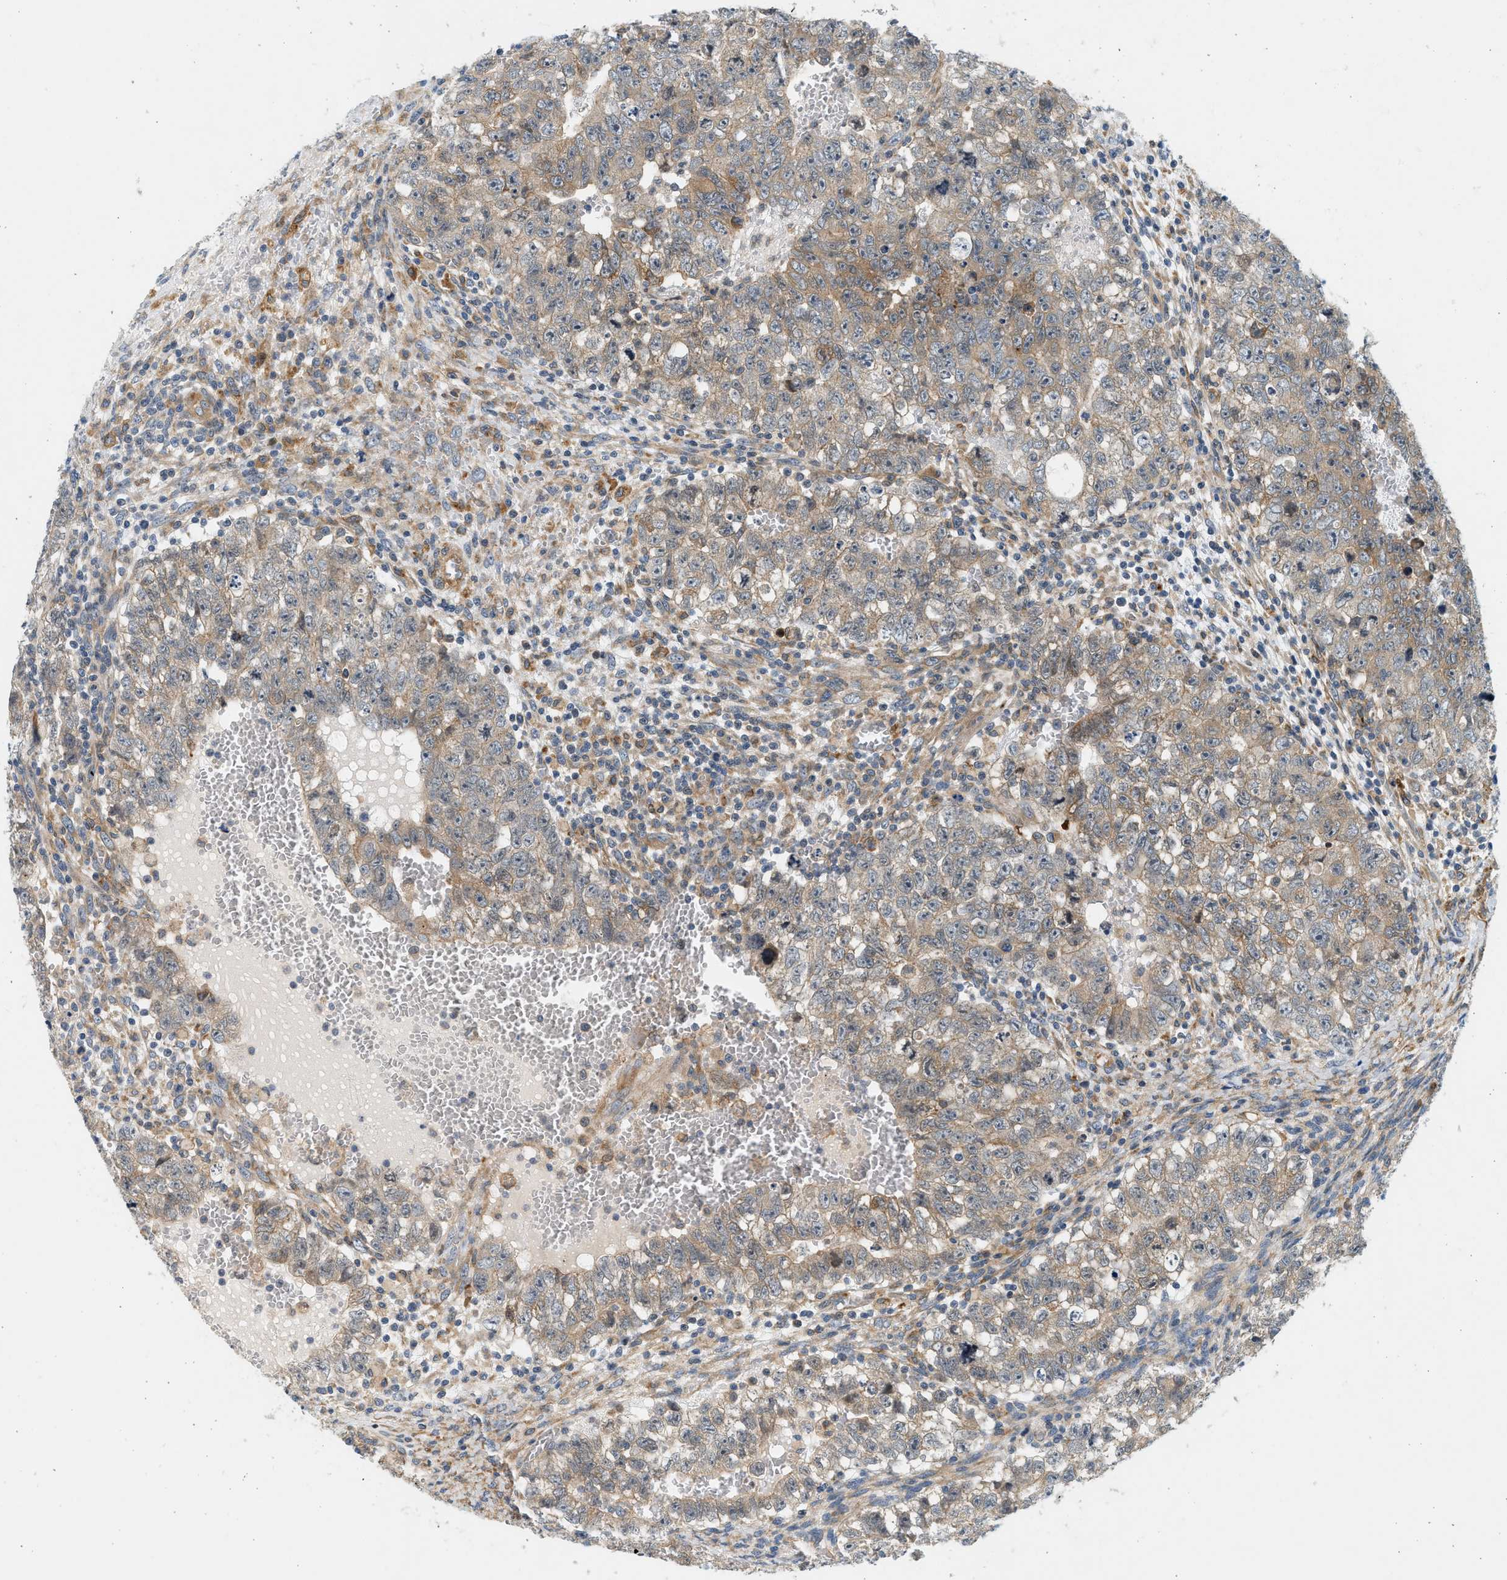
{"staining": {"intensity": "moderate", "quantity": "25%-75%", "location": "cytoplasmic/membranous"}, "tissue": "testis cancer", "cell_type": "Tumor cells", "image_type": "cancer", "snomed": [{"axis": "morphology", "description": "Seminoma, NOS"}, {"axis": "morphology", "description": "Carcinoma, Embryonal, NOS"}, {"axis": "topography", "description": "Testis"}], "caption": "A high-resolution micrograph shows IHC staining of testis cancer (seminoma), which exhibits moderate cytoplasmic/membranous expression in approximately 25%-75% of tumor cells.", "gene": "KDELR2", "patient": {"sex": "male", "age": 38}}